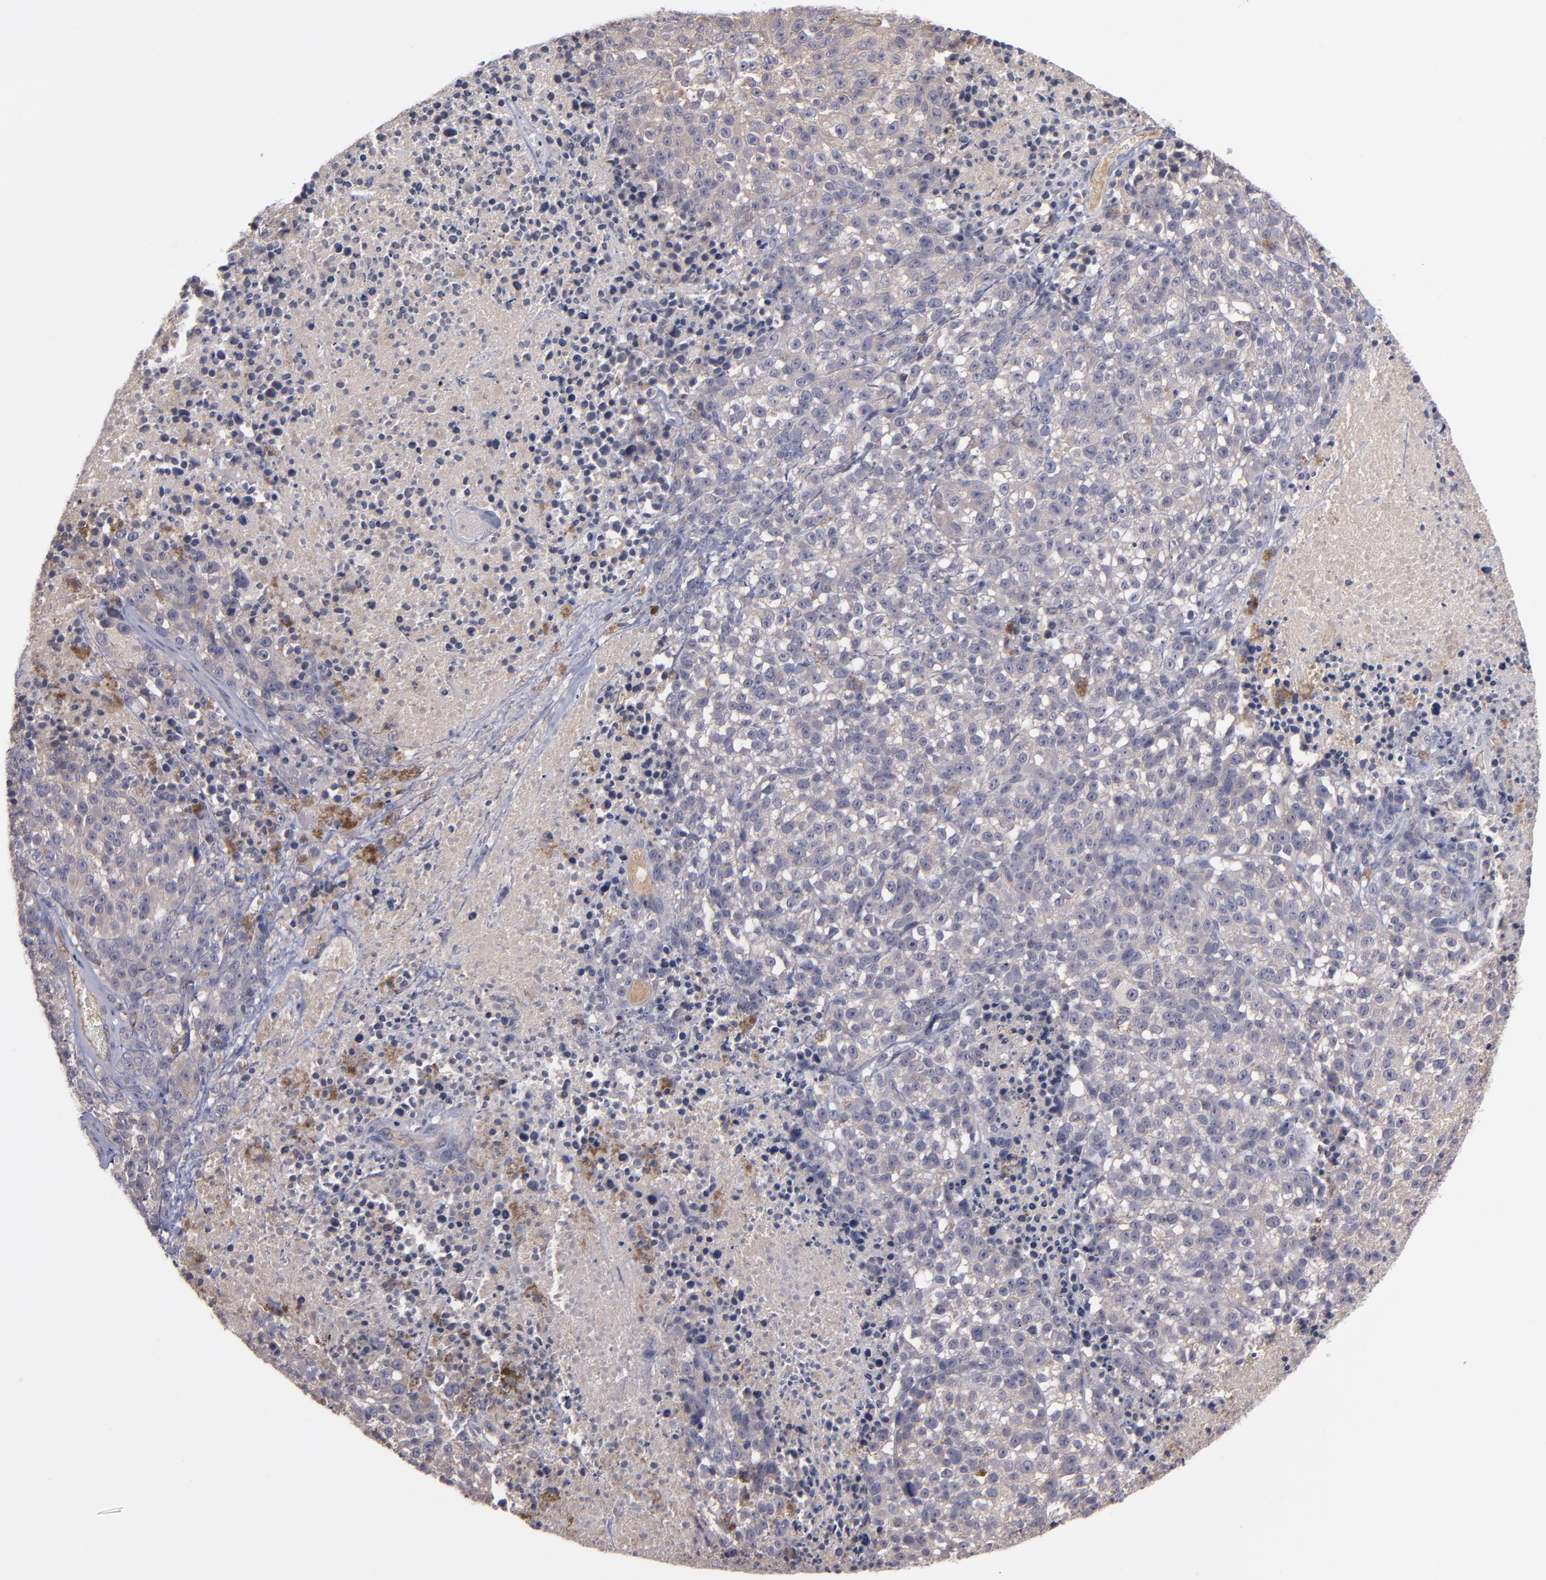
{"staining": {"intensity": "moderate", "quantity": "<25%", "location": "cytoplasmic/membranous"}, "tissue": "melanoma", "cell_type": "Tumor cells", "image_type": "cancer", "snomed": [{"axis": "morphology", "description": "Malignant melanoma, Metastatic site"}, {"axis": "topography", "description": "Cerebral cortex"}], "caption": "Melanoma tissue exhibits moderate cytoplasmic/membranous positivity in about <25% of tumor cells, visualized by immunohistochemistry.", "gene": "MMP11", "patient": {"sex": "female", "age": 52}}